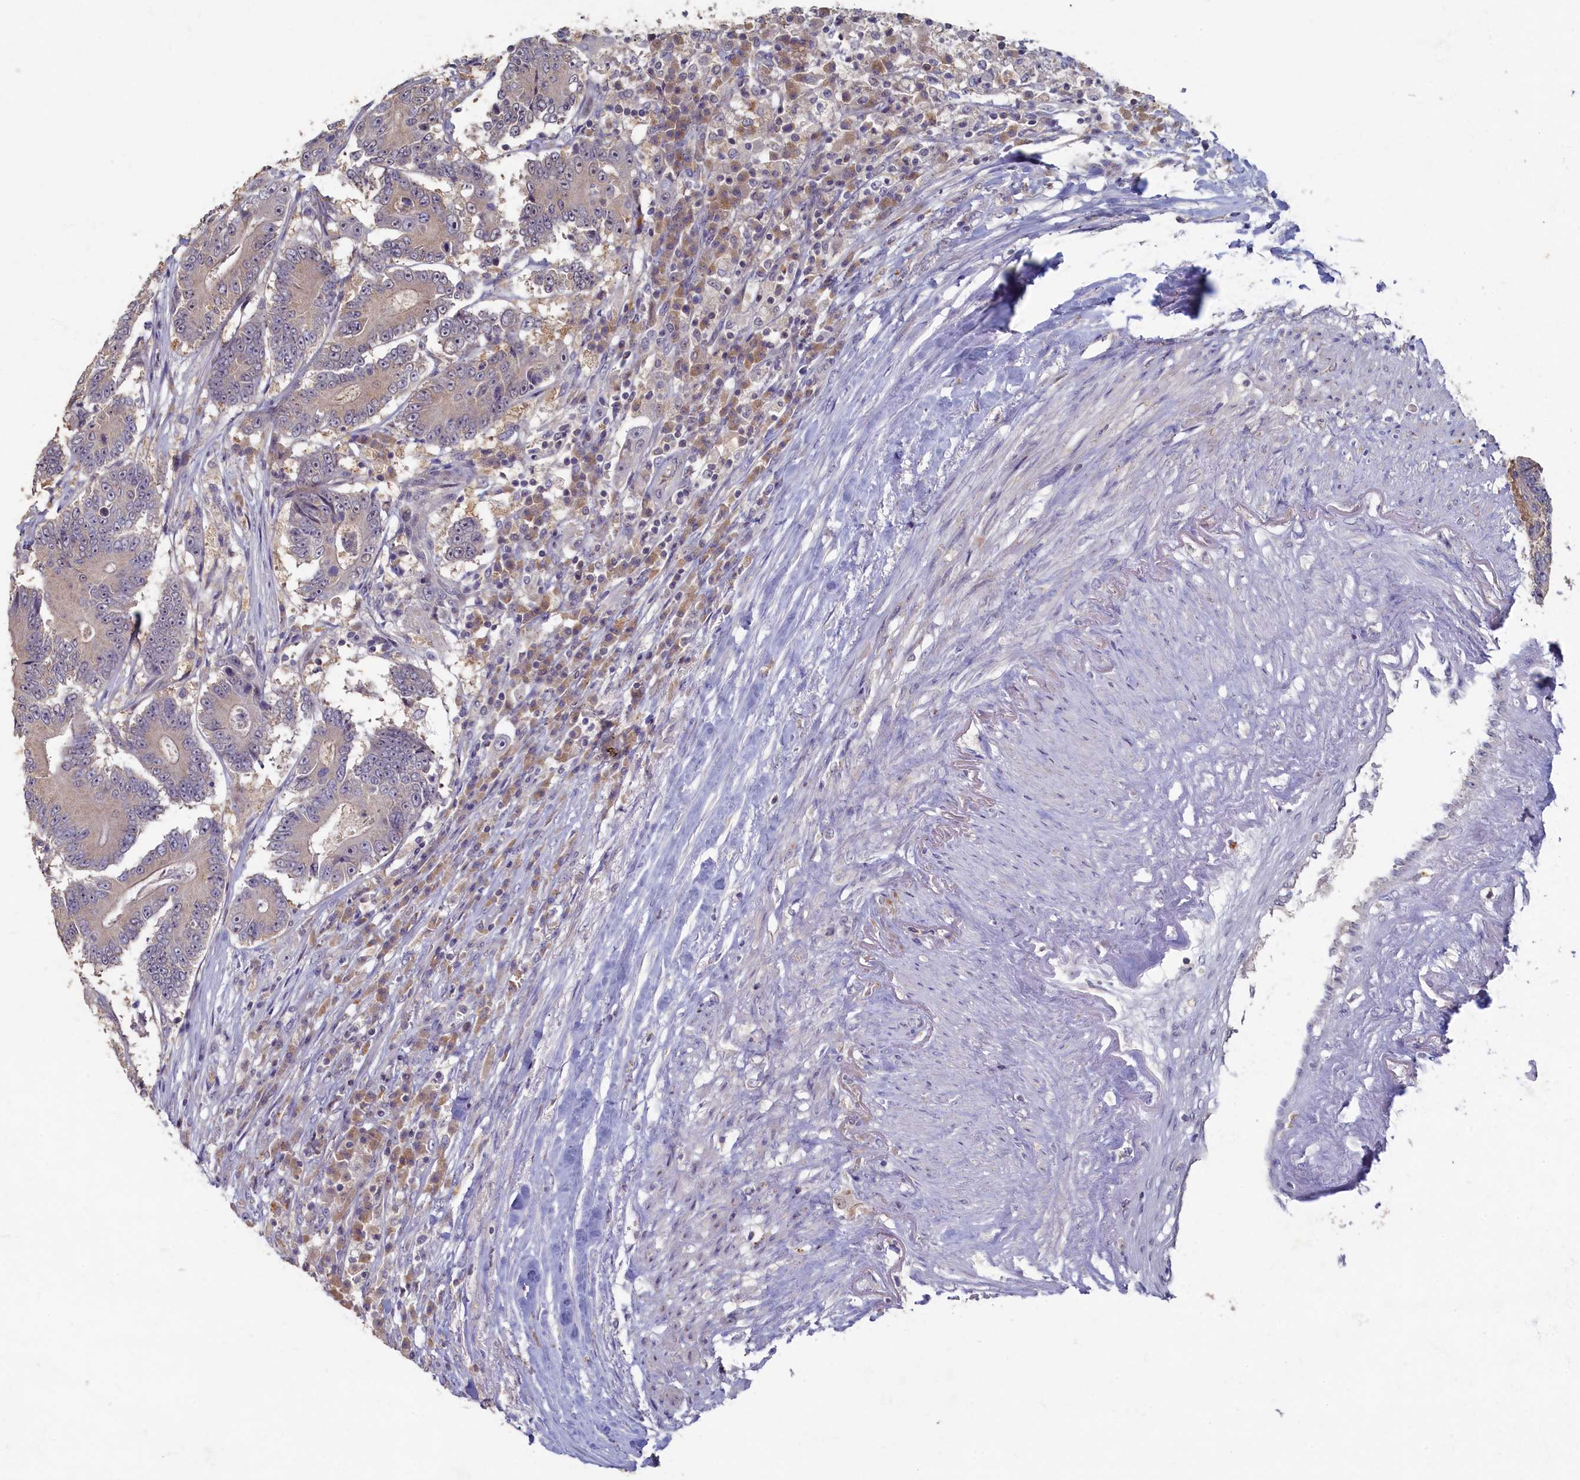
{"staining": {"intensity": "weak", "quantity": "<25%", "location": "cytoplasmic/membranous"}, "tissue": "colorectal cancer", "cell_type": "Tumor cells", "image_type": "cancer", "snomed": [{"axis": "morphology", "description": "Adenocarcinoma, NOS"}, {"axis": "topography", "description": "Colon"}], "caption": "Image shows no protein staining in tumor cells of adenocarcinoma (colorectal) tissue.", "gene": "HUNK", "patient": {"sex": "male", "age": 83}}